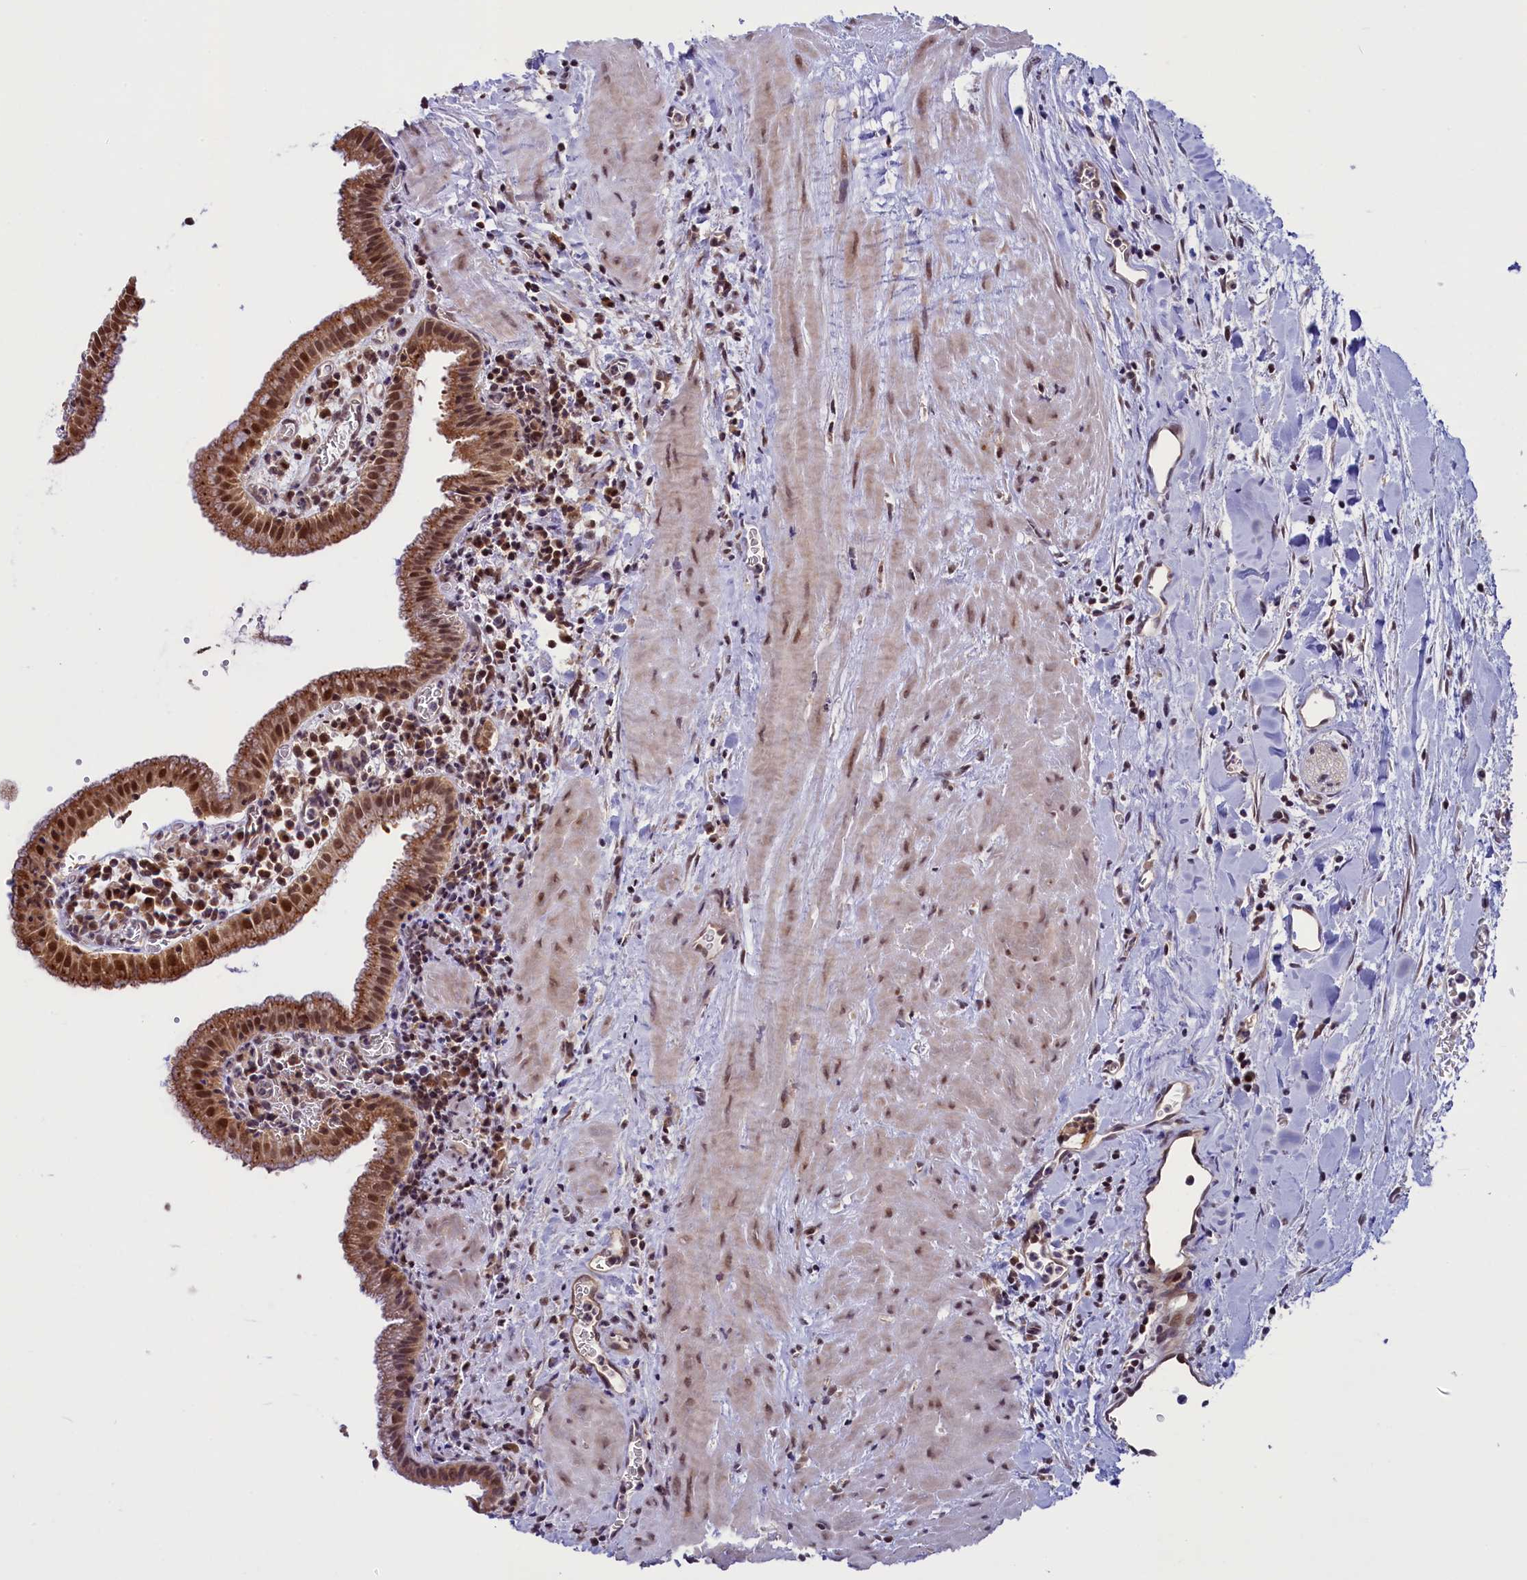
{"staining": {"intensity": "moderate", "quantity": "25%-75%", "location": "cytoplasmic/membranous,nuclear"}, "tissue": "gallbladder", "cell_type": "Glandular cells", "image_type": "normal", "snomed": [{"axis": "morphology", "description": "Normal tissue, NOS"}, {"axis": "topography", "description": "Gallbladder"}], "caption": "DAB (3,3'-diaminobenzidine) immunohistochemical staining of normal gallbladder shows moderate cytoplasmic/membranous,nuclear protein positivity in about 25%-75% of glandular cells.", "gene": "SLC7A6OS", "patient": {"sex": "male", "age": 78}}